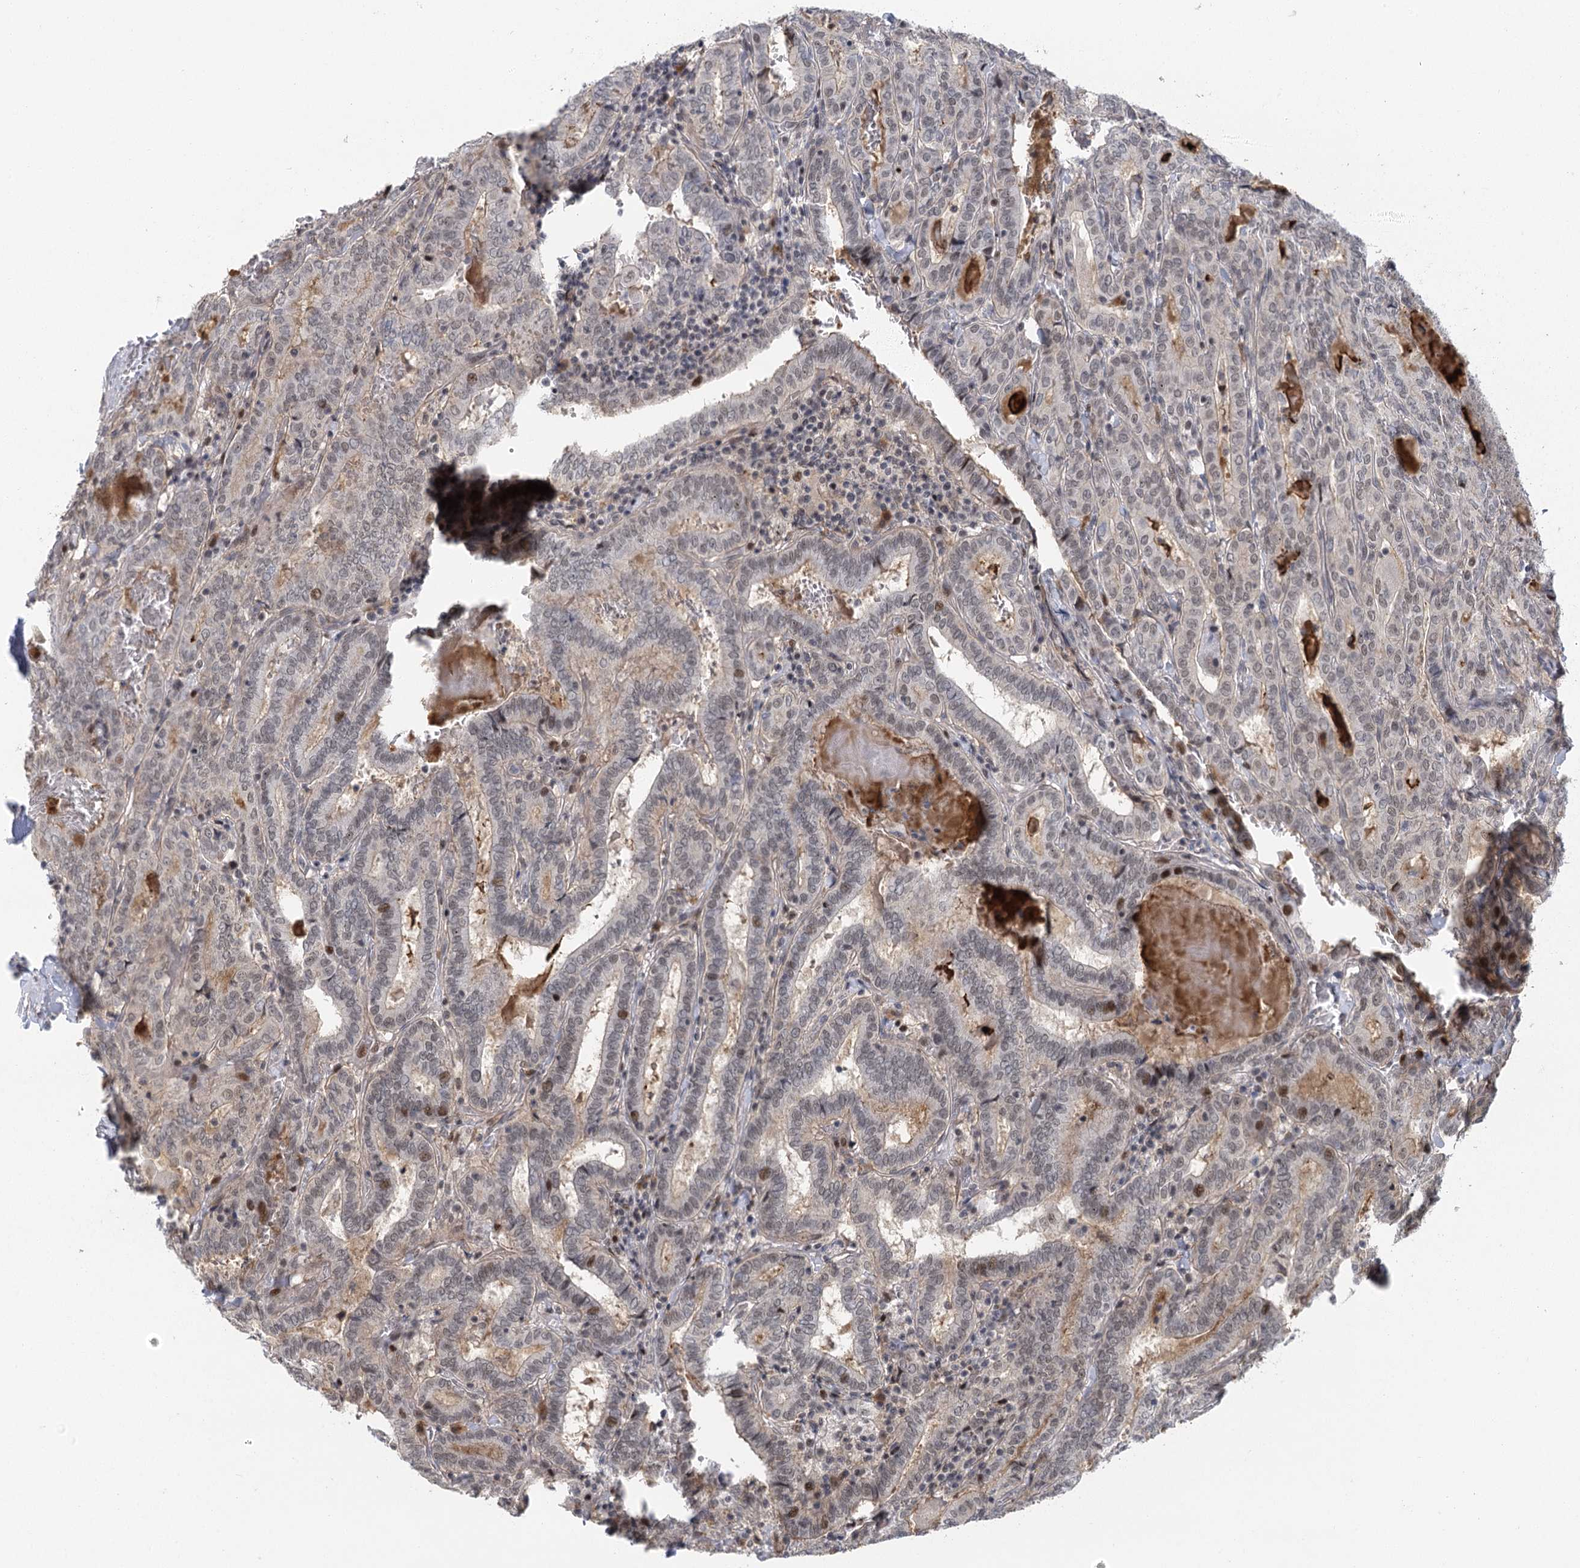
{"staining": {"intensity": "negative", "quantity": "none", "location": "none"}, "tissue": "thyroid cancer", "cell_type": "Tumor cells", "image_type": "cancer", "snomed": [{"axis": "morphology", "description": "Papillary adenocarcinoma, NOS"}, {"axis": "topography", "description": "Thyroid gland"}], "caption": "The image displays no staining of tumor cells in thyroid papillary adenocarcinoma.", "gene": "IL11RA", "patient": {"sex": "female", "age": 72}}